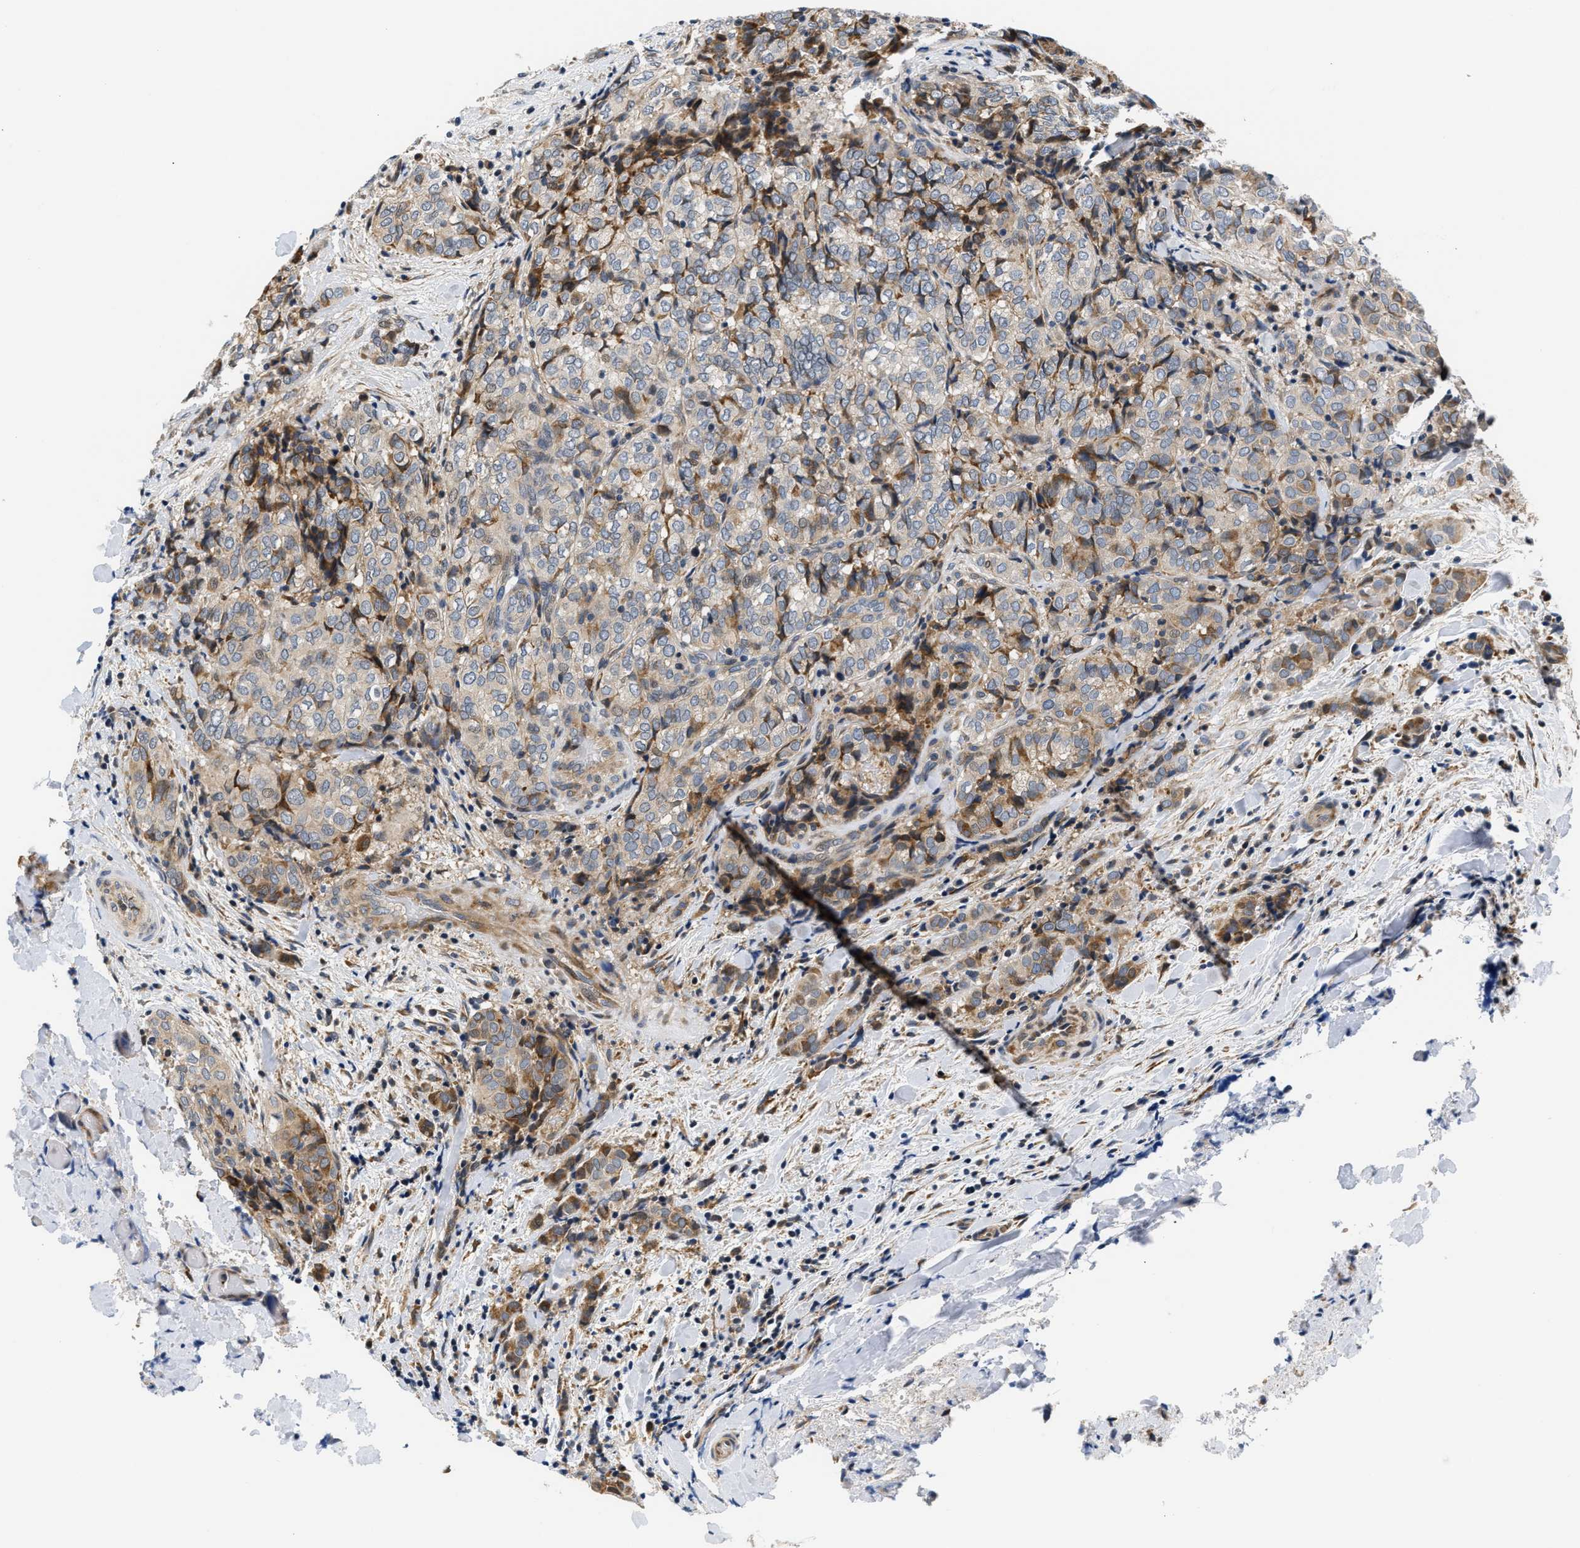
{"staining": {"intensity": "moderate", "quantity": "25%-75%", "location": "cytoplasmic/membranous"}, "tissue": "thyroid cancer", "cell_type": "Tumor cells", "image_type": "cancer", "snomed": [{"axis": "morphology", "description": "Normal tissue, NOS"}, {"axis": "morphology", "description": "Papillary adenocarcinoma, NOS"}, {"axis": "topography", "description": "Thyroid gland"}], "caption": "This photomicrograph demonstrates immunohistochemistry staining of human papillary adenocarcinoma (thyroid), with medium moderate cytoplasmic/membranous expression in about 25%-75% of tumor cells.", "gene": "TNIP2", "patient": {"sex": "female", "age": 30}}